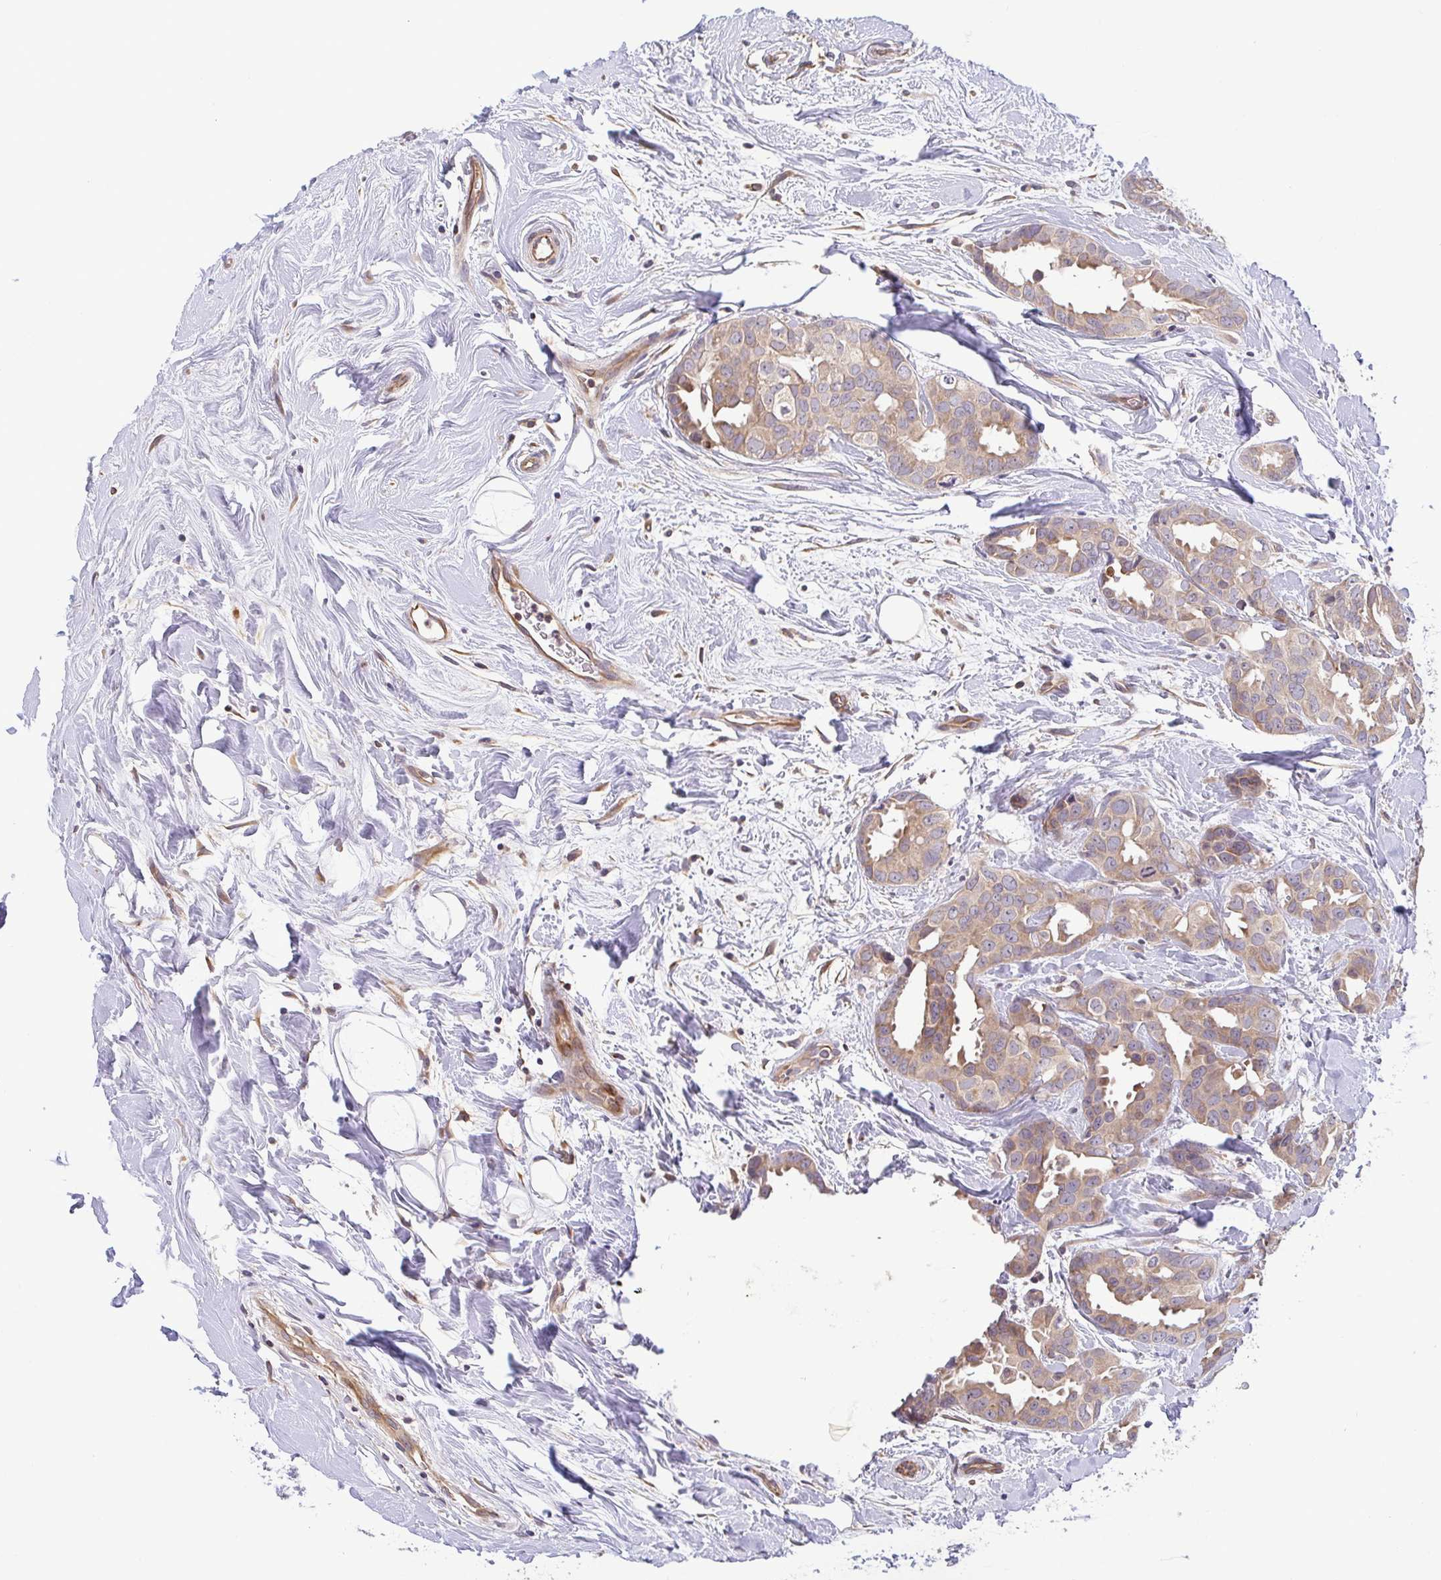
{"staining": {"intensity": "weak", "quantity": "25%-75%", "location": "cytoplasmic/membranous"}, "tissue": "breast cancer", "cell_type": "Tumor cells", "image_type": "cancer", "snomed": [{"axis": "morphology", "description": "Duct carcinoma"}, {"axis": "topography", "description": "Breast"}], "caption": "Immunohistochemical staining of breast cancer (infiltrating ductal carcinoma) demonstrates weak cytoplasmic/membranous protein staining in approximately 25%-75% of tumor cells. (Stains: DAB in brown, nuclei in blue, Microscopy: brightfield microscopy at high magnification).", "gene": "OSBPL7", "patient": {"sex": "female", "age": 45}}